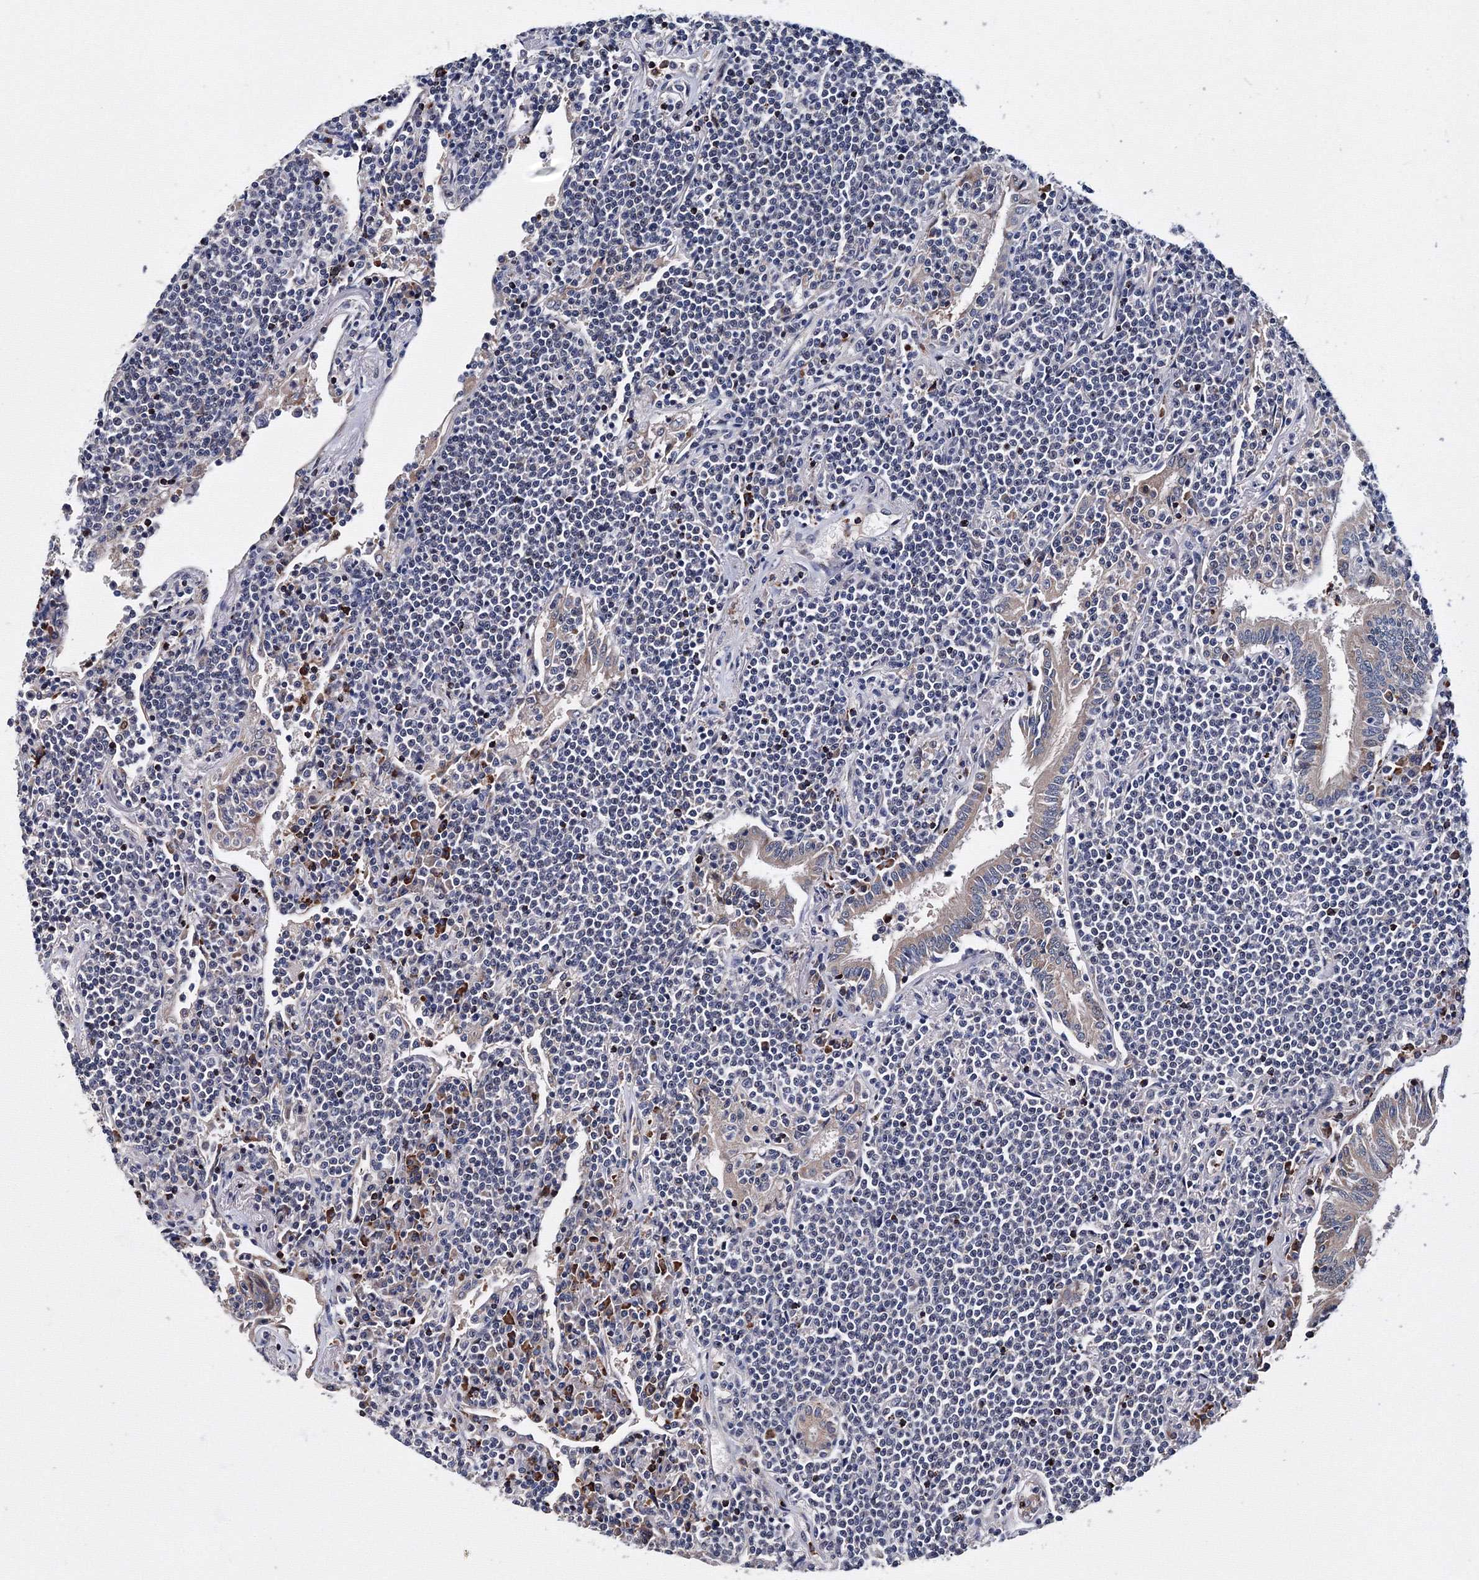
{"staining": {"intensity": "negative", "quantity": "none", "location": "none"}, "tissue": "lymphoma", "cell_type": "Tumor cells", "image_type": "cancer", "snomed": [{"axis": "morphology", "description": "Malignant lymphoma, non-Hodgkin's type, Low grade"}, {"axis": "topography", "description": "Lung"}], "caption": "An immunohistochemistry photomicrograph of lymphoma is shown. There is no staining in tumor cells of lymphoma. The staining is performed using DAB brown chromogen with nuclei counter-stained in using hematoxylin.", "gene": "PHYKPL", "patient": {"sex": "female", "age": 71}}